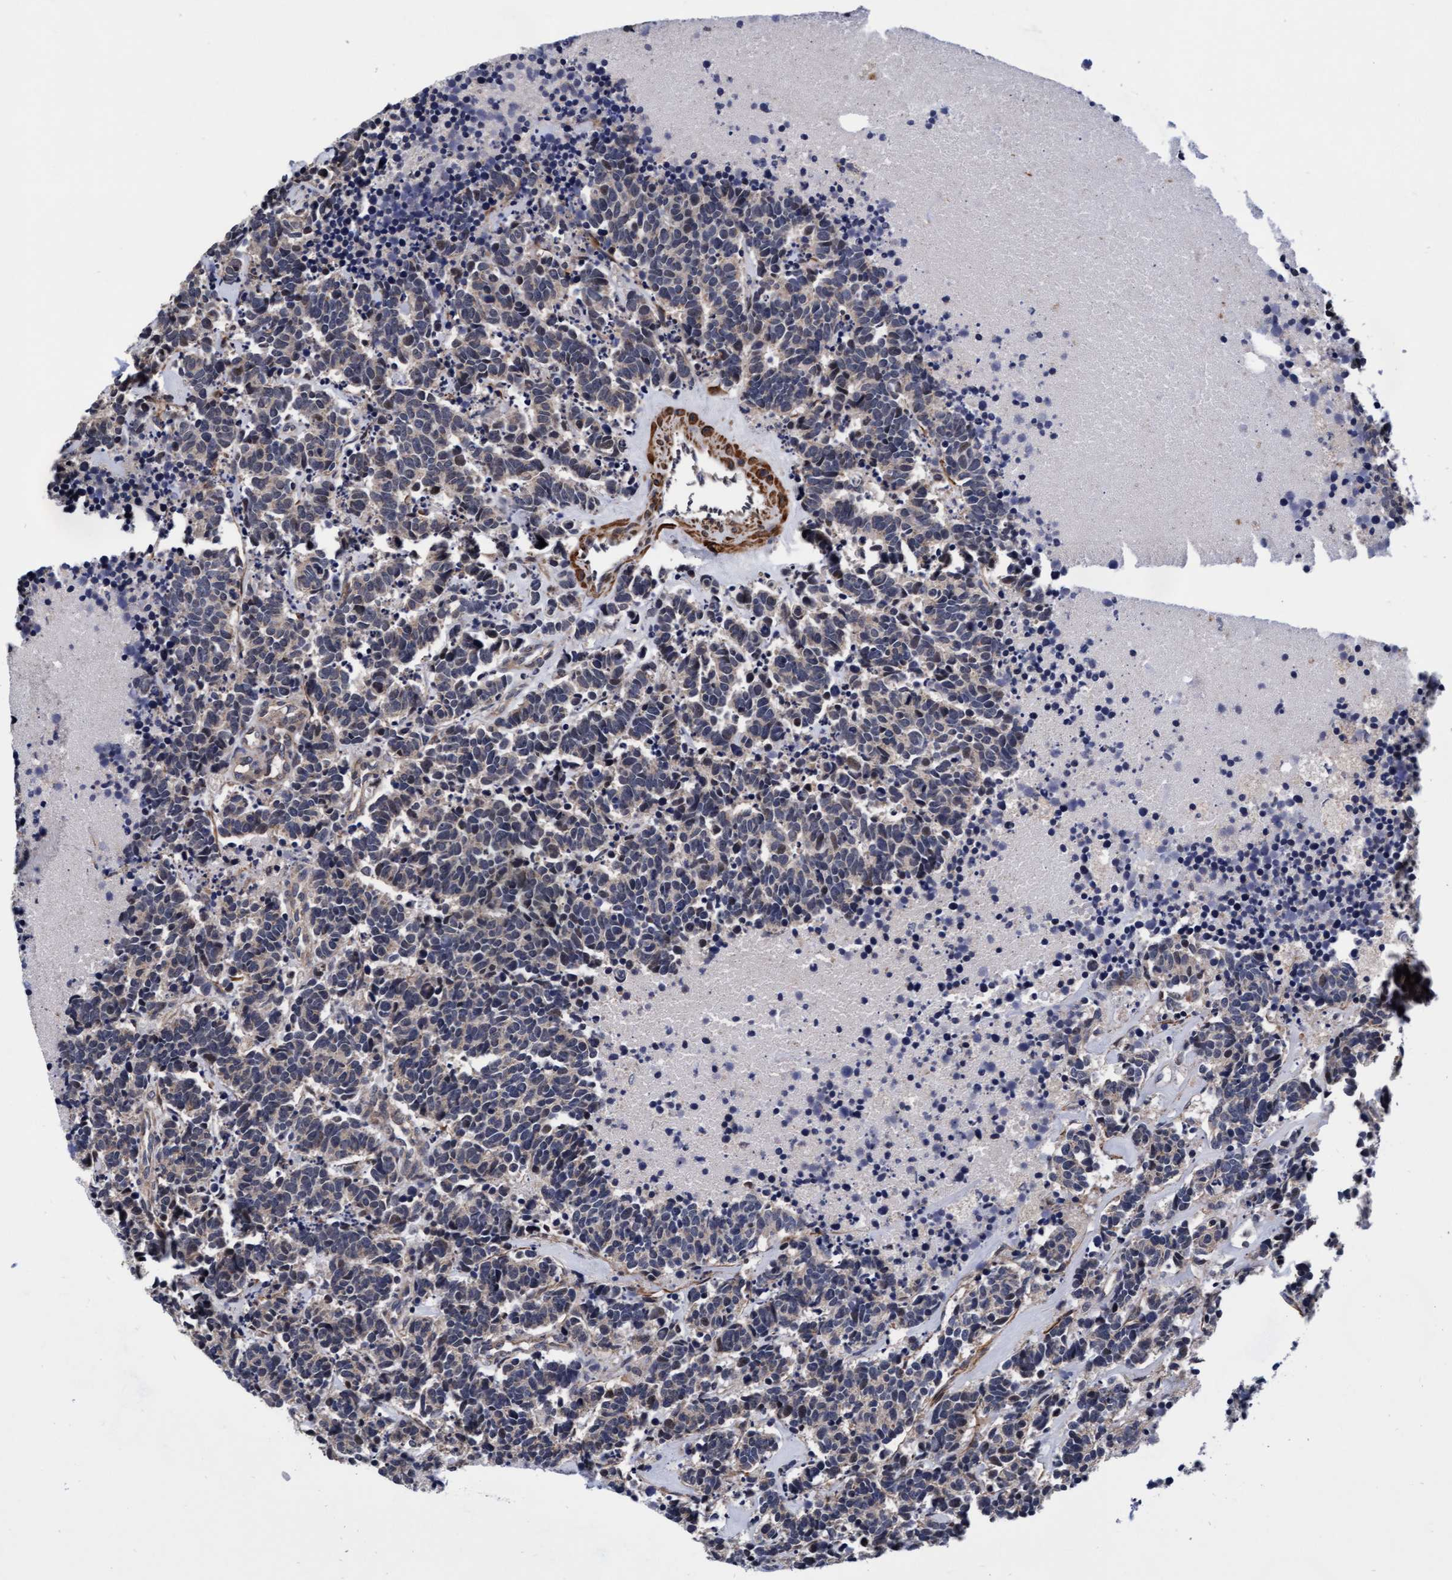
{"staining": {"intensity": "weak", "quantity": "<25%", "location": "cytoplasmic/membranous"}, "tissue": "carcinoid", "cell_type": "Tumor cells", "image_type": "cancer", "snomed": [{"axis": "morphology", "description": "Carcinoma, NOS"}, {"axis": "morphology", "description": "Carcinoid, malignant, NOS"}, {"axis": "topography", "description": "Urinary bladder"}], "caption": "Immunohistochemical staining of malignant carcinoid shows no significant expression in tumor cells.", "gene": "EFCAB13", "patient": {"sex": "male", "age": 57}}